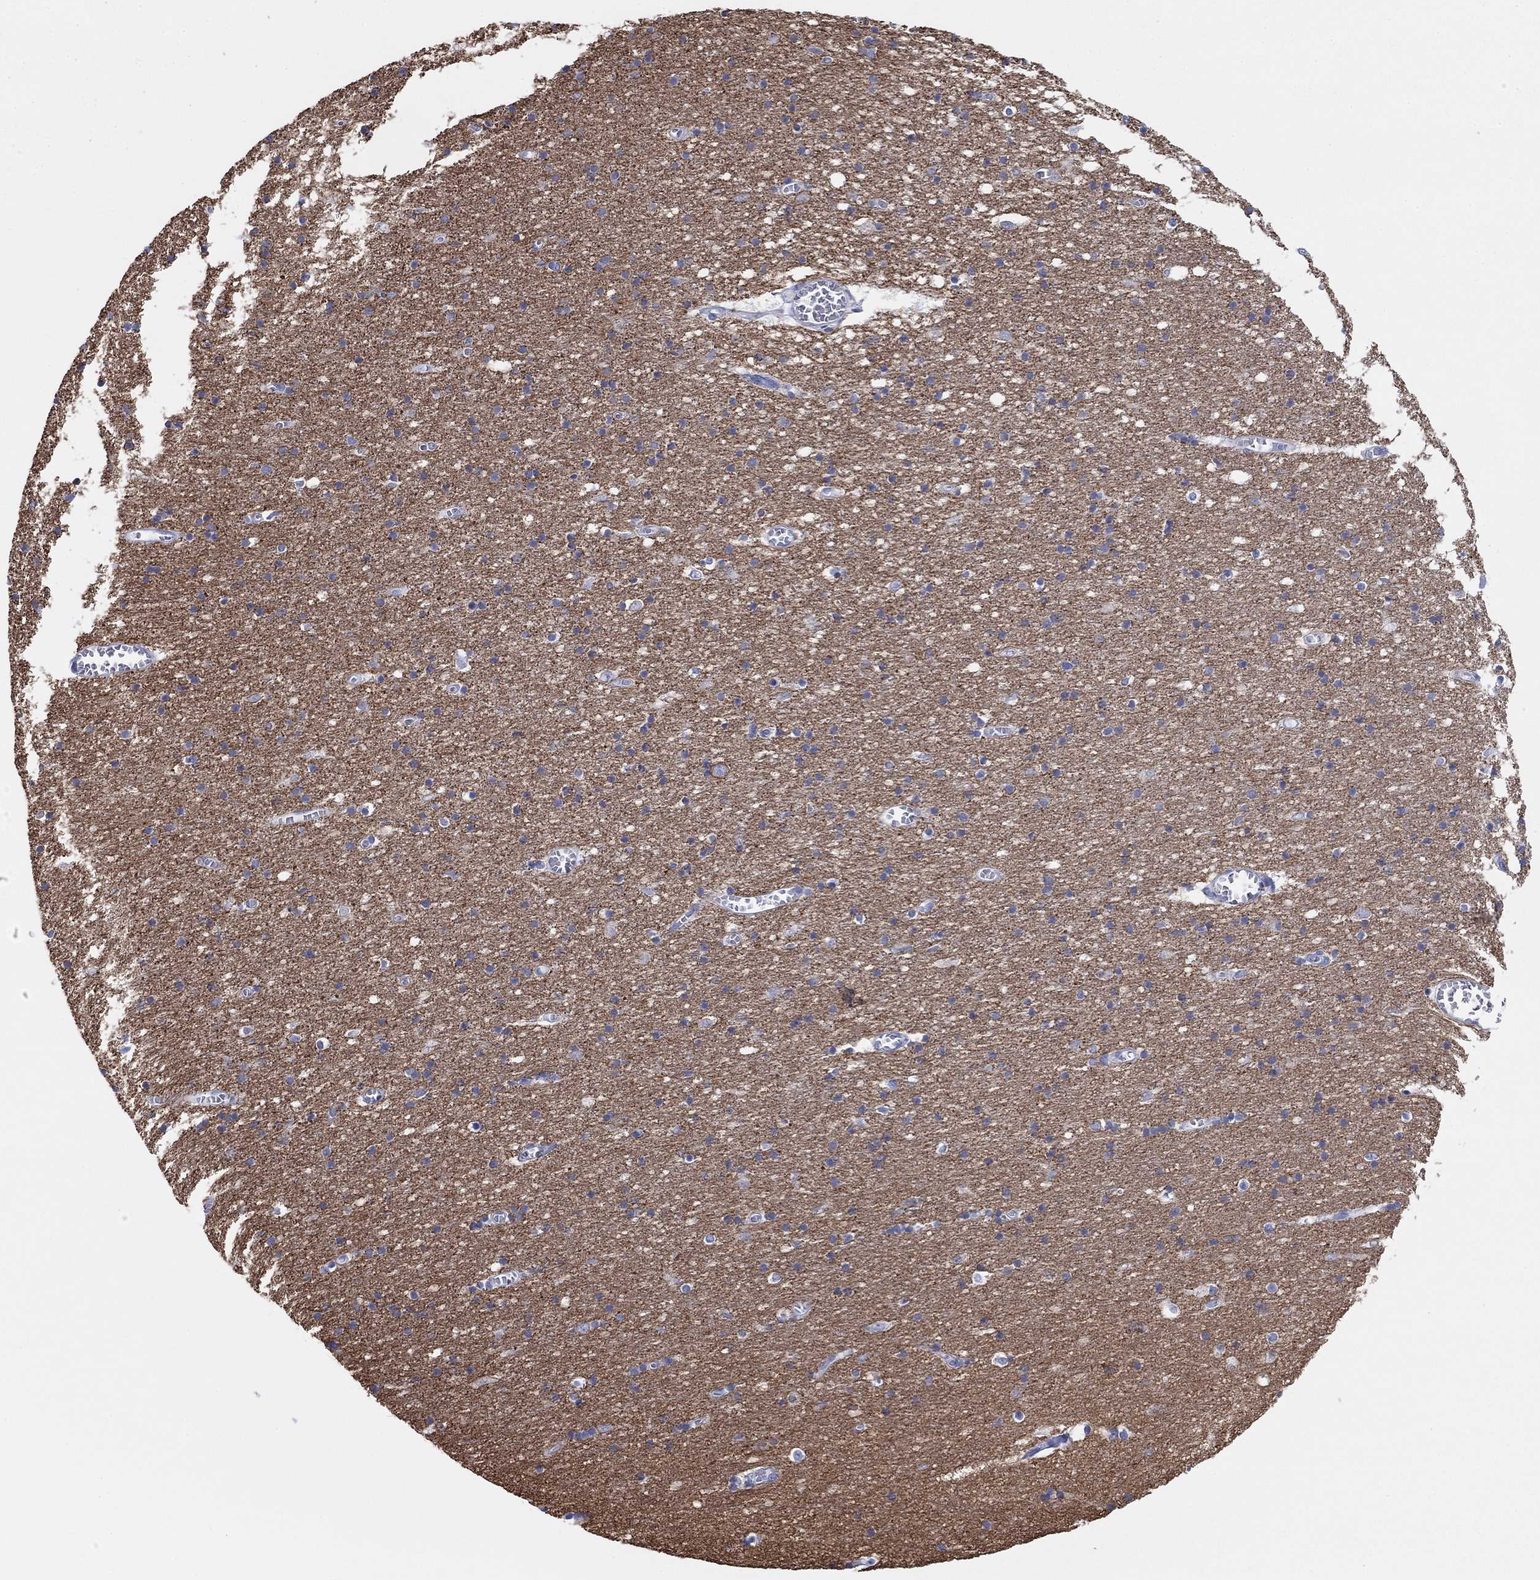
{"staining": {"intensity": "negative", "quantity": "none", "location": "none"}, "tissue": "cerebral cortex", "cell_type": "Endothelial cells", "image_type": "normal", "snomed": [{"axis": "morphology", "description": "Normal tissue, NOS"}, {"axis": "topography", "description": "Cerebral cortex"}], "caption": "This is a histopathology image of IHC staining of benign cerebral cortex, which shows no staining in endothelial cells. Nuclei are stained in blue.", "gene": "ATP1B1", "patient": {"sex": "male", "age": 70}}